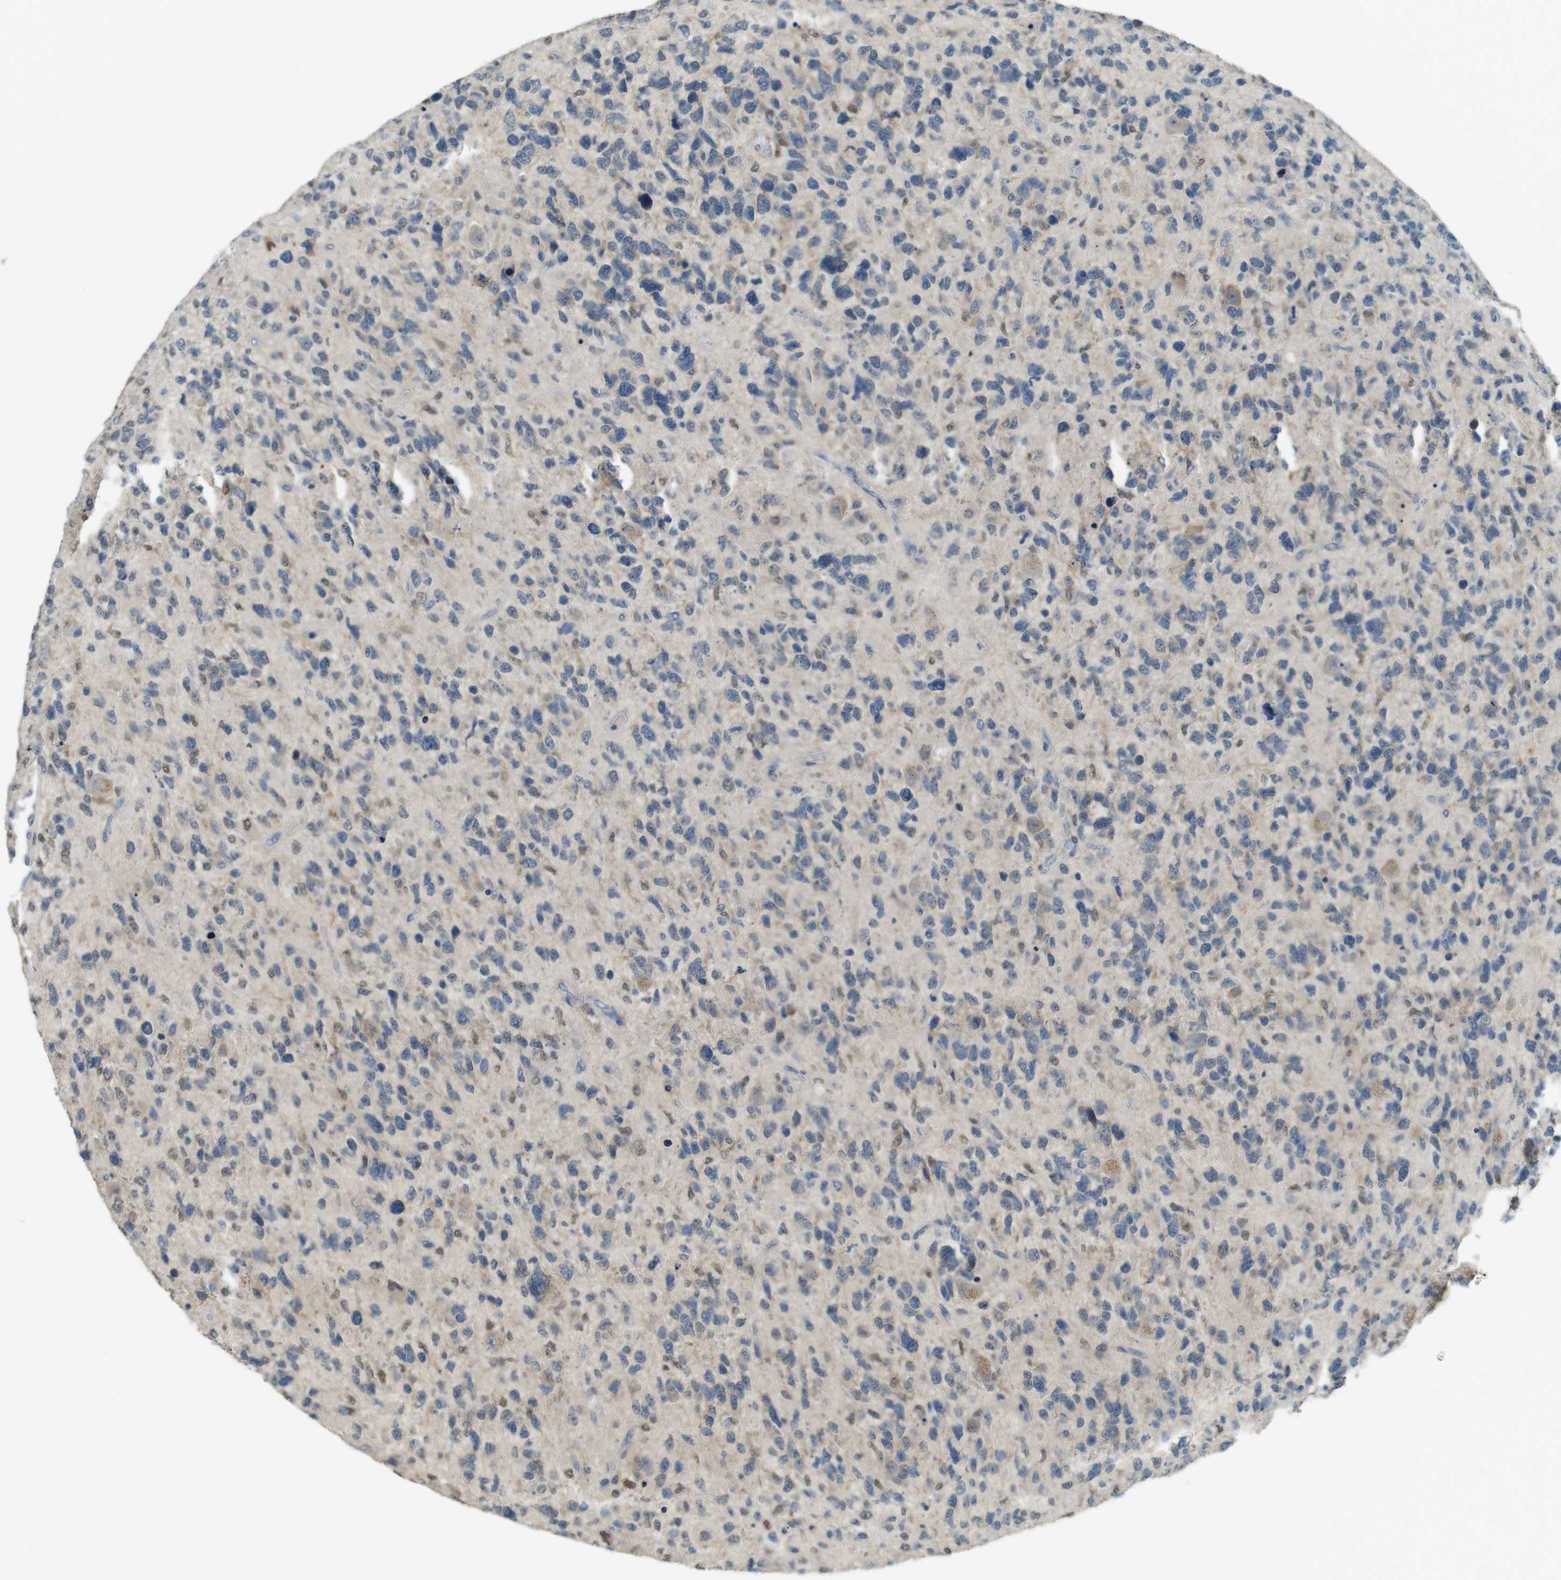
{"staining": {"intensity": "weak", "quantity": "<25%", "location": "cytoplasmic/membranous"}, "tissue": "glioma", "cell_type": "Tumor cells", "image_type": "cancer", "snomed": [{"axis": "morphology", "description": "Glioma, malignant, High grade"}, {"axis": "topography", "description": "Brain"}], "caption": "Malignant glioma (high-grade) stained for a protein using immunohistochemistry reveals no positivity tumor cells.", "gene": "CDK14", "patient": {"sex": "female", "age": 58}}